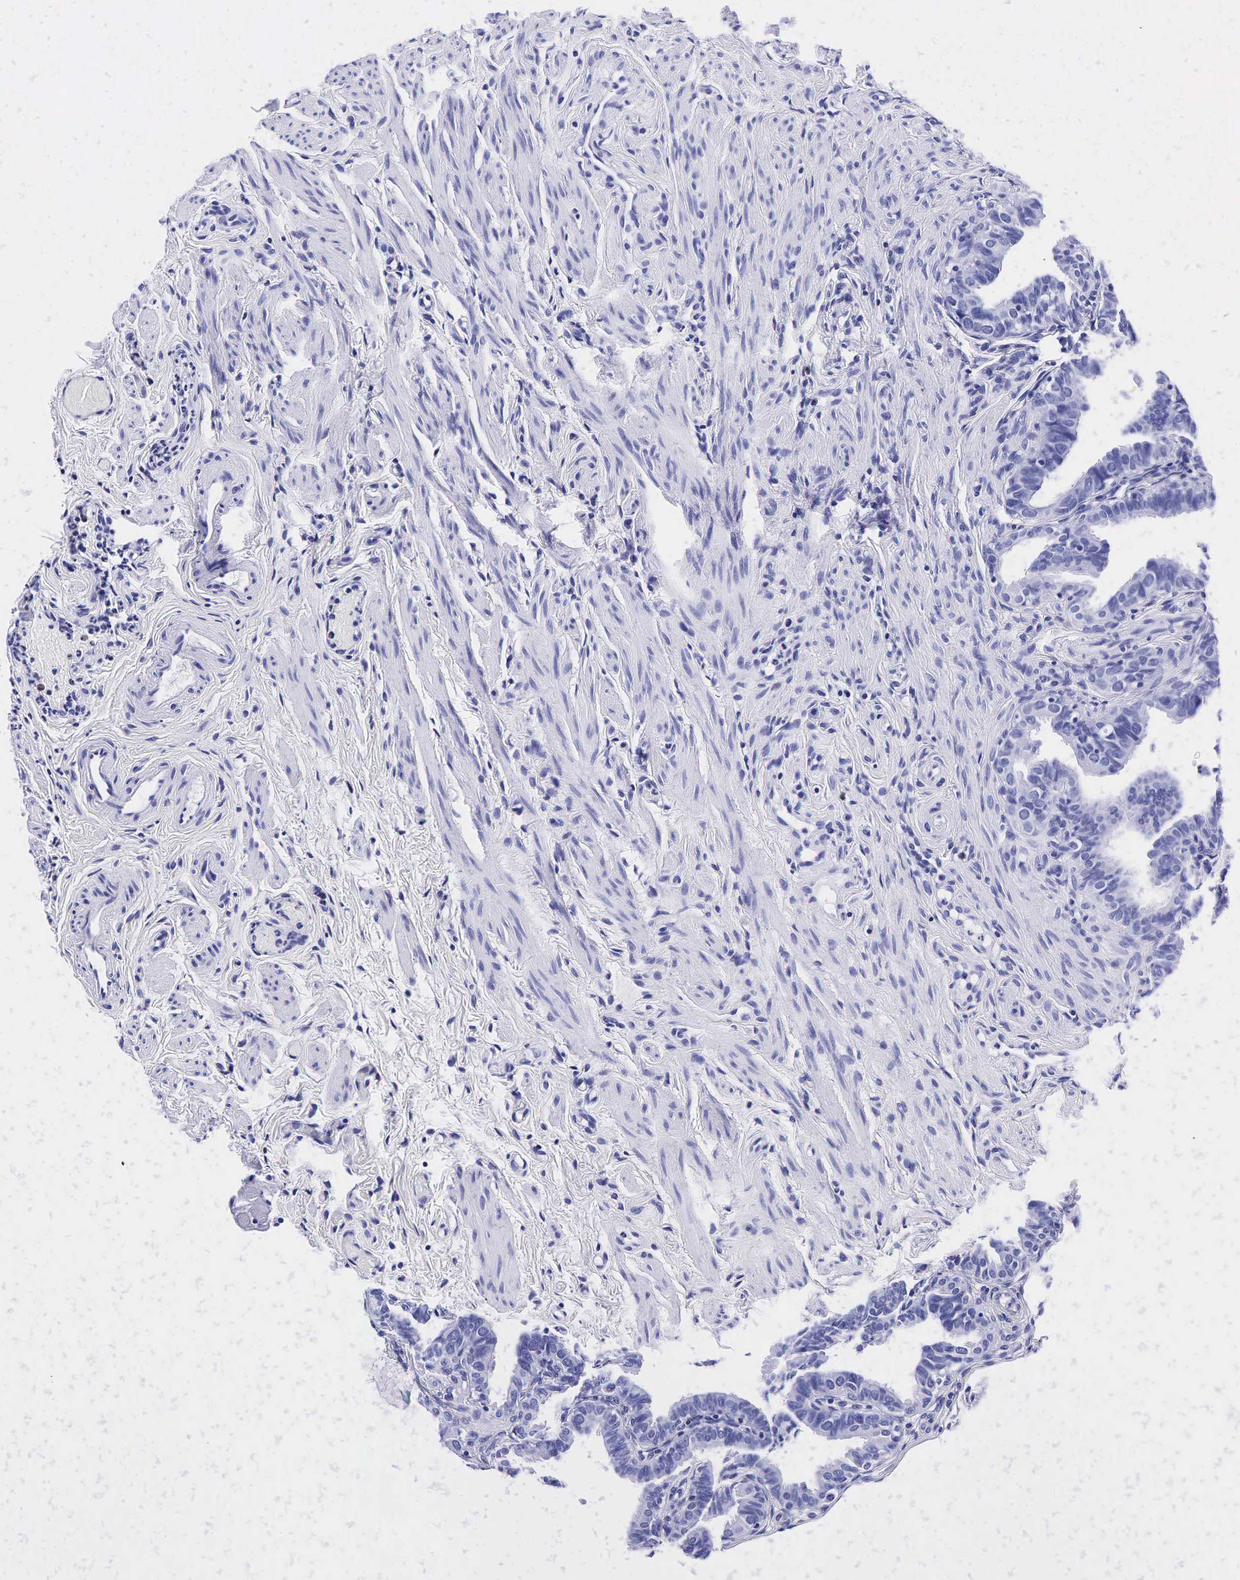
{"staining": {"intensity": "negative", "quantity": "none", "location": "none"}, "tissue": "fallopian tube", "cell_type": "Glandular cells", "image_type": "normal", "snomed": [{"axis": "morphology", "description": "Normal tissue, NOS"}, {"axis": "topography", "description": "Fallopian tube"}], "caption": "A high-resolution histopathology image shows immunohistochemistry (IHC) staining of benign fallopian tube, which exhibits no significant staining in glandular cells. Brightfield microscopy of immunohistochemistry stained with DAB (brown) and hematoxylin (blue), captured at high magnification.", "gene": "TG", "patient": {"sex": "female", "age": 41}}